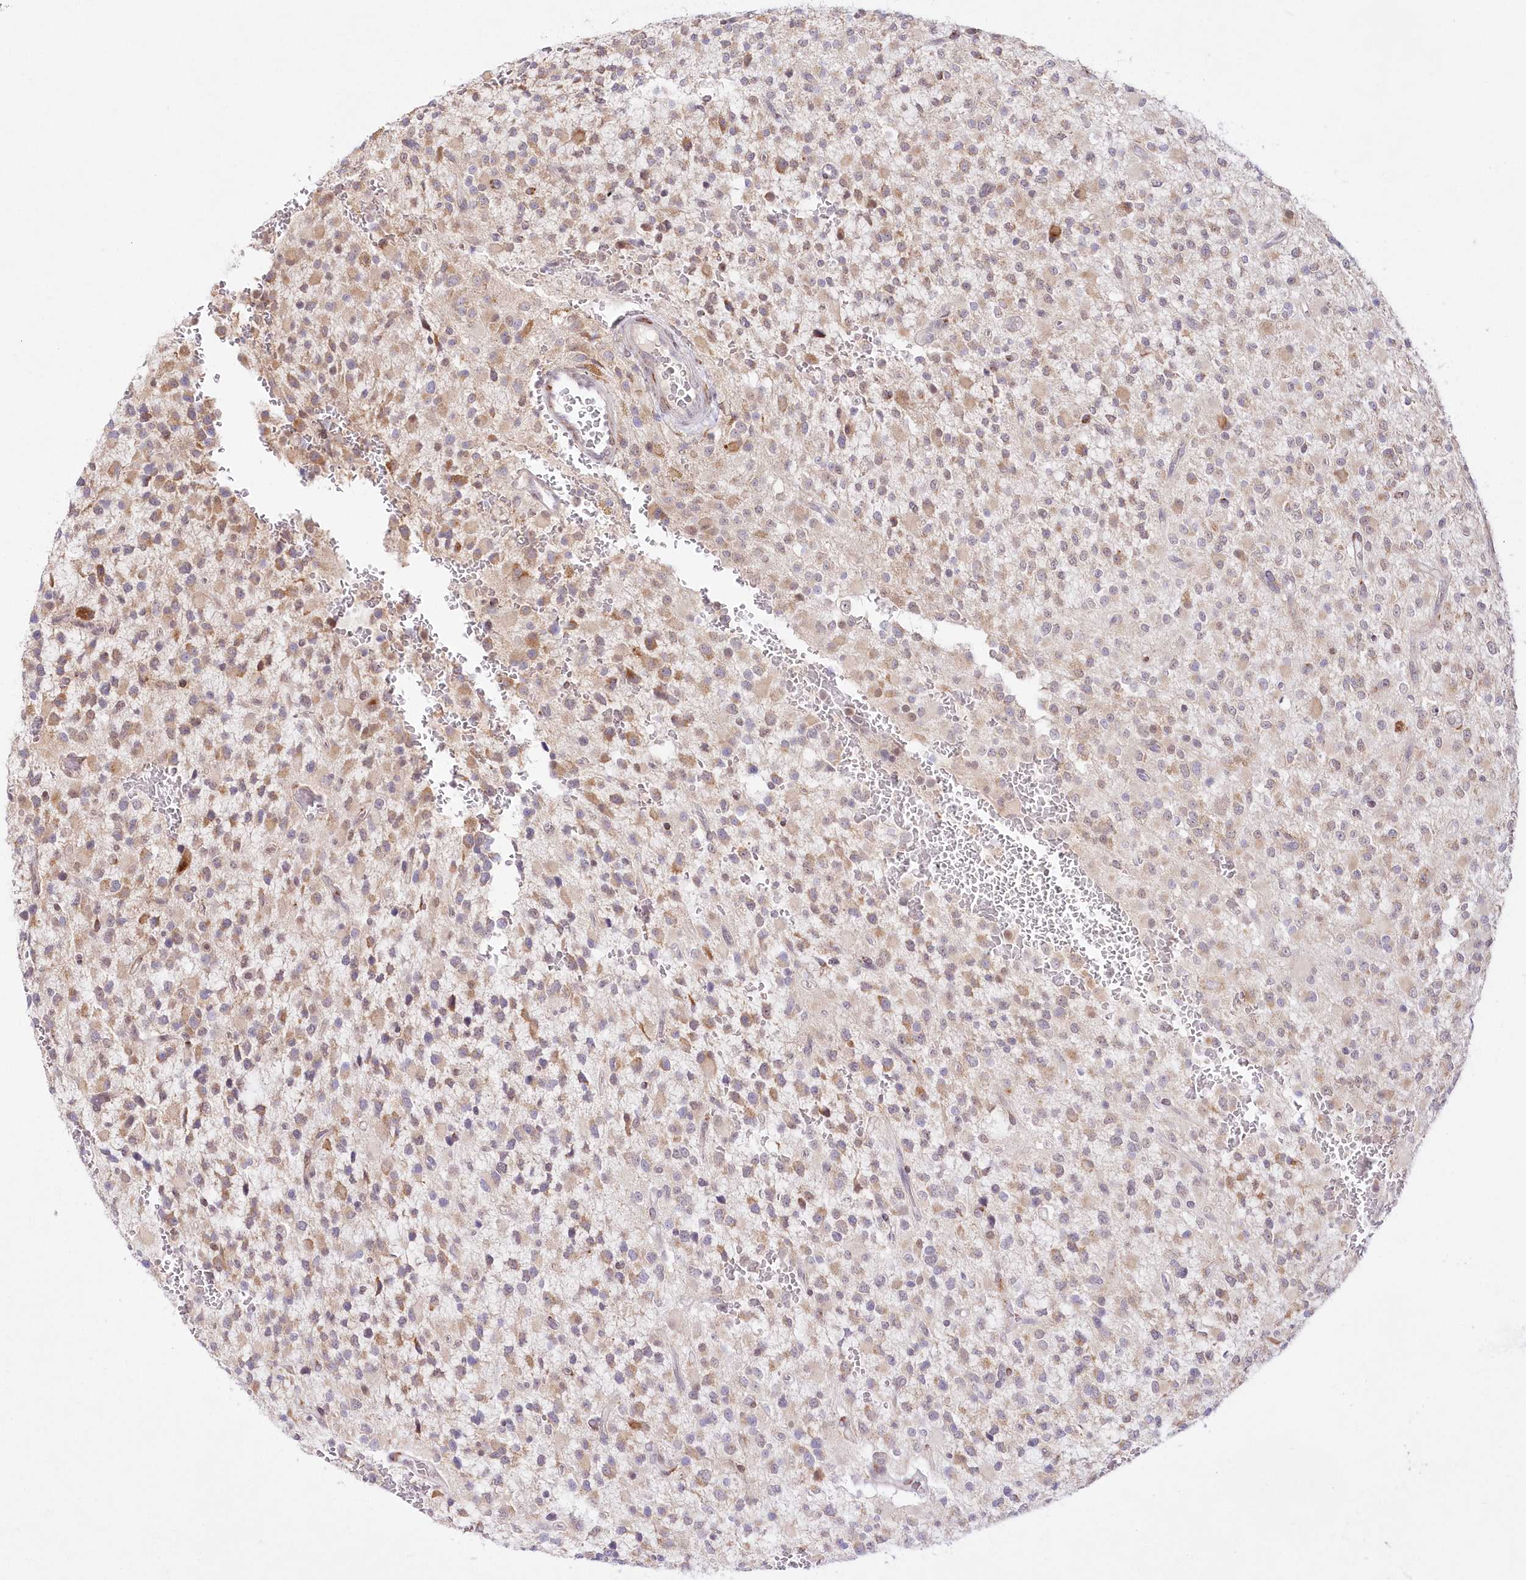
{"staining": {"intensity": "moderate", "quantity": "<25%", "location": "nuclear"}, "tissue": "glioma", "cell_type": "Tumor cells", "image_type": "cancer", "snomed": [{"axis": "morphology", "description": "Glioma, malignant, High grade"}, {"axis": "topography", "description": "Brain"}], "caption": "A micrograph of human glioma stained for a protein exhibits moderate nuclear brown staining in tumor cells.", "gene": "LDB1", "patient": {"sex": "male", "age": 34}}